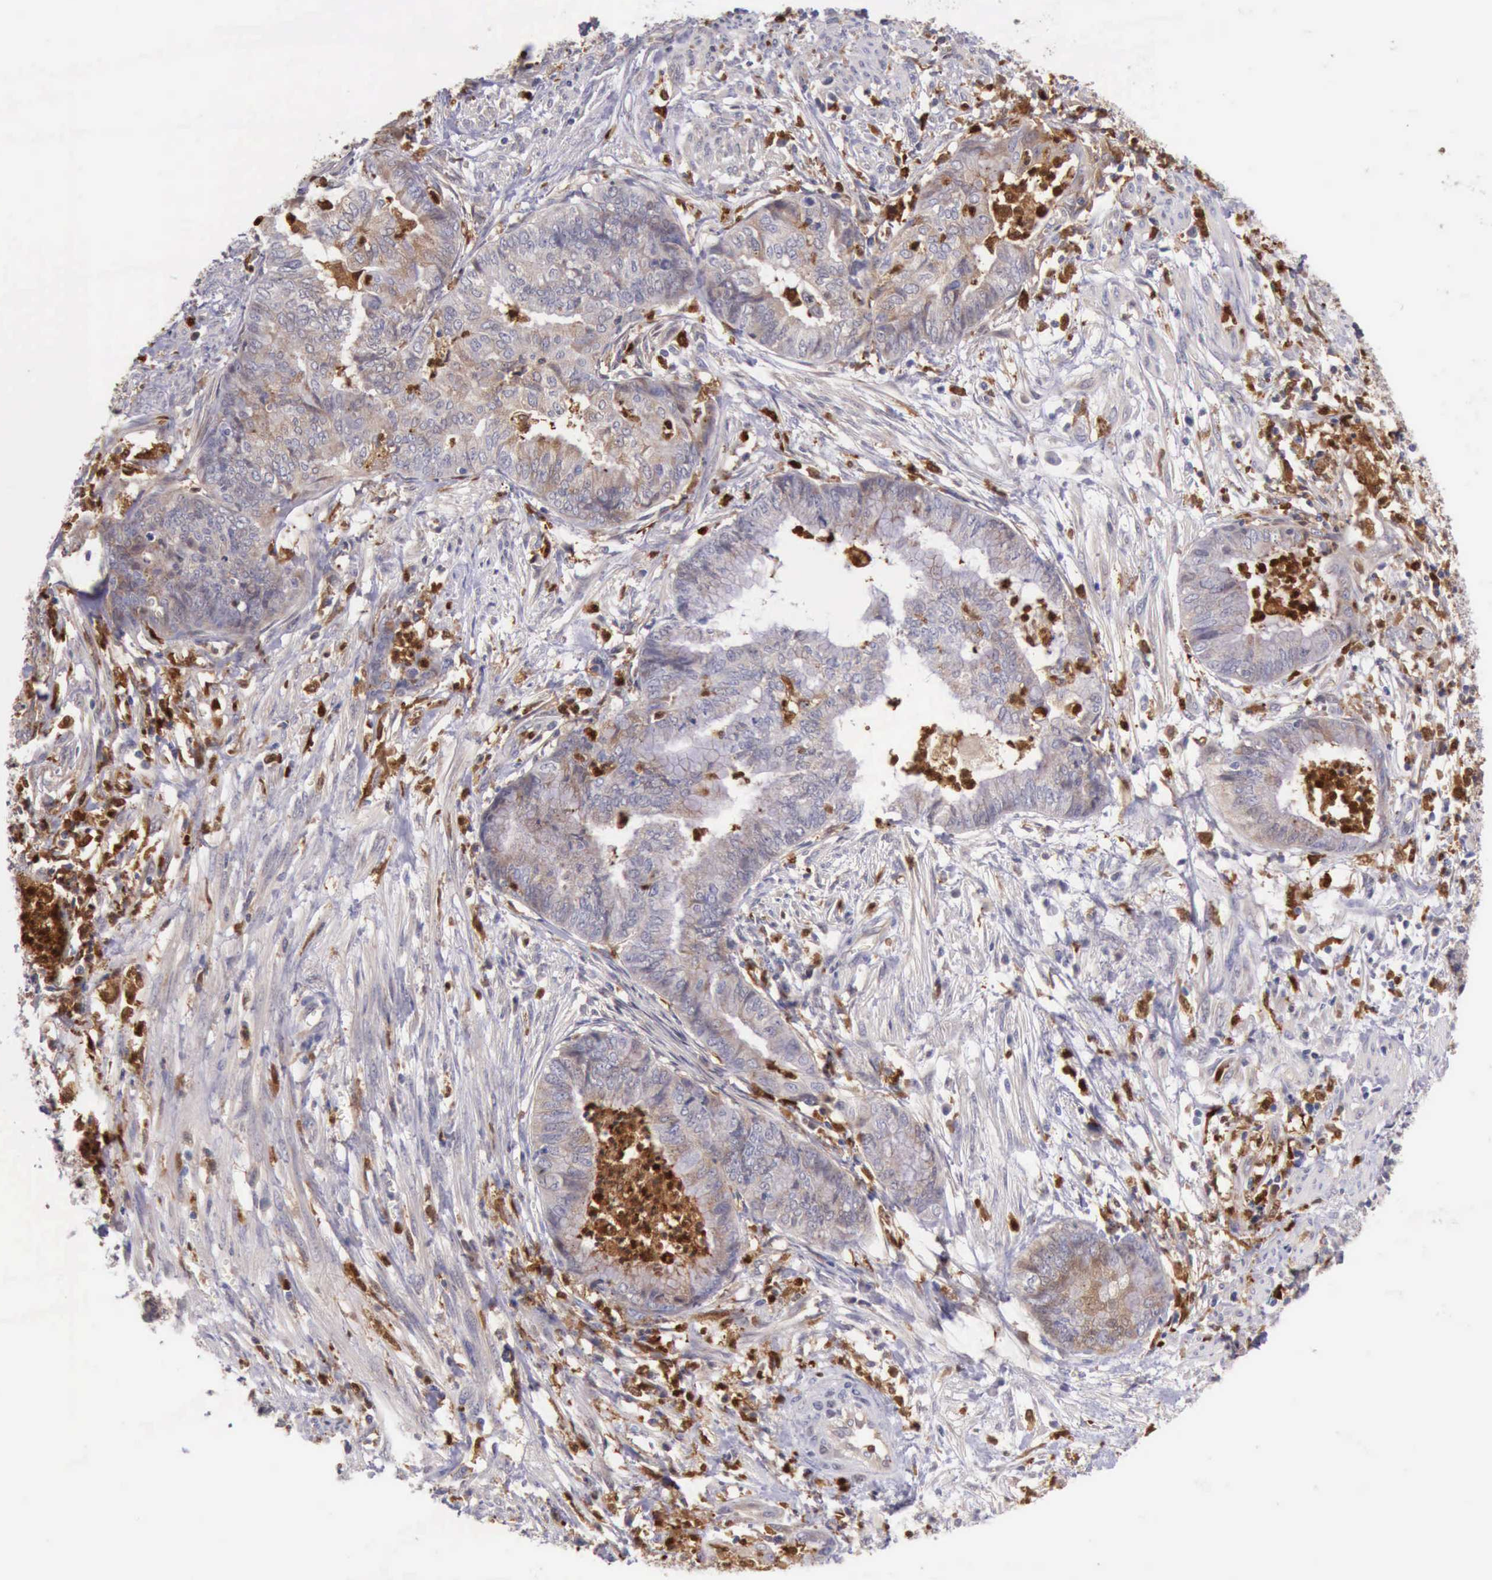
{"staining": {"intensity": "negative", "quantity": "none", "location": "none"}, "tissue": "endometrial cancer", "cell_type": "Tumor cells", "image_type": "cancer", "snomed": [{"axis": "morphology", "description": "Necrosis, NOS"}, {"axis": "morphology", "description": "Adenocarcinoma, NOS"}, {"axis": "topography", "description": "Endometrium"}], "caption": "A micrograph of endometrial adenocarcinoma stained for a protein shows no brown staining in tumor cells. (DAB (3,3'-diaminobenzidine) immunohistochemistry with hematoxylin counter stain).", "gene": "CSTA", "patient": {"sex": "female", "age": 79}}